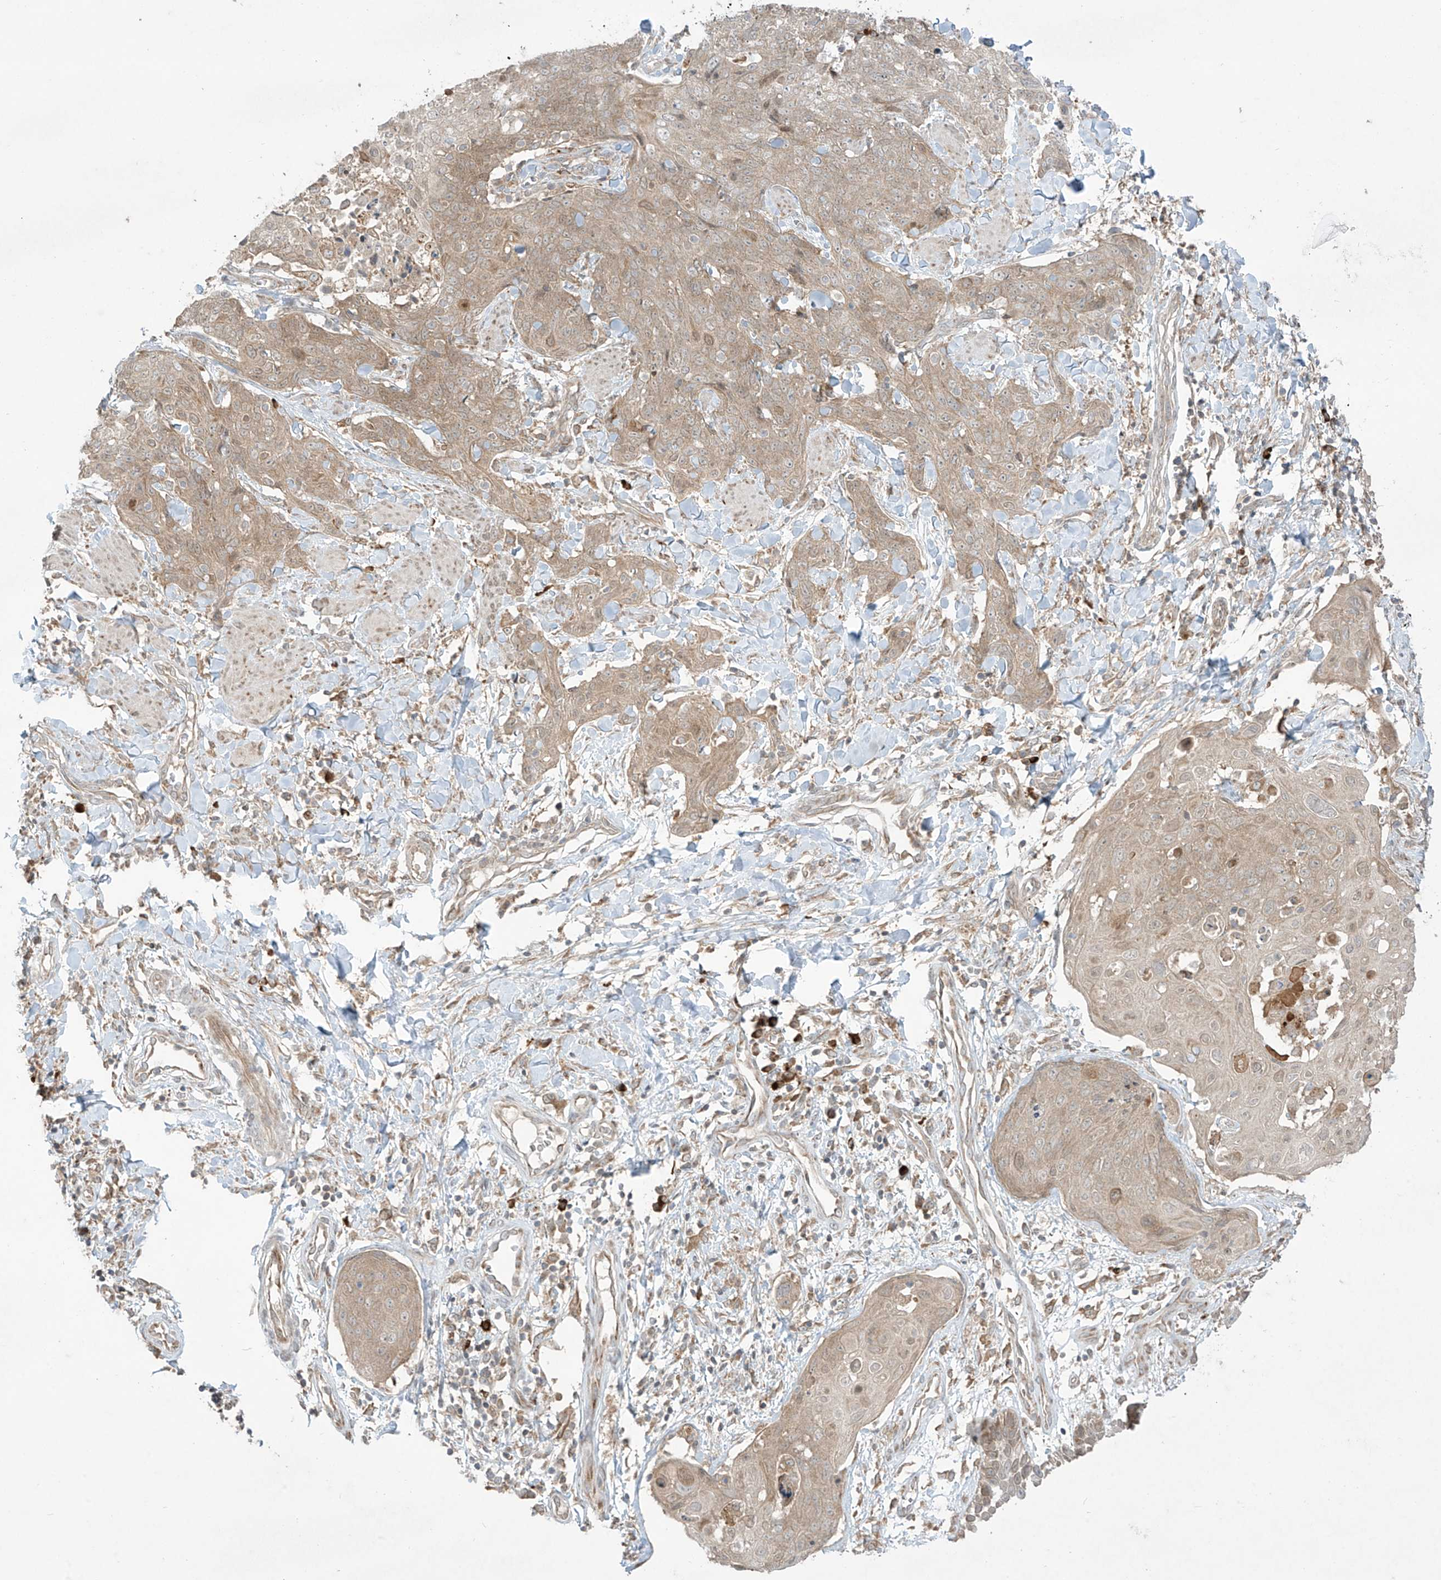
{"staining": {"intensity": "weak", "quantity": "25%-75%", "location": "cytoplasmic/membranous"}, "tissue": "skin cancer", "cell_type": "Tumor cells", "image_type": "cancer", "snomed": [{"axis": "morphology", "description": "Squamous cell carcinoma, NOS"}, {"axis": "topography", "description": "Skin"}, {"axis": "topography", "description": "Vulva"}], "caption": "A photomicrograph of skin cancer stained for a protein exhibits weak cytoplasmic/membranous brown staining in tumor cells.", "gene": "PPAT", "patient": {"sex": "female", "age": 85}}